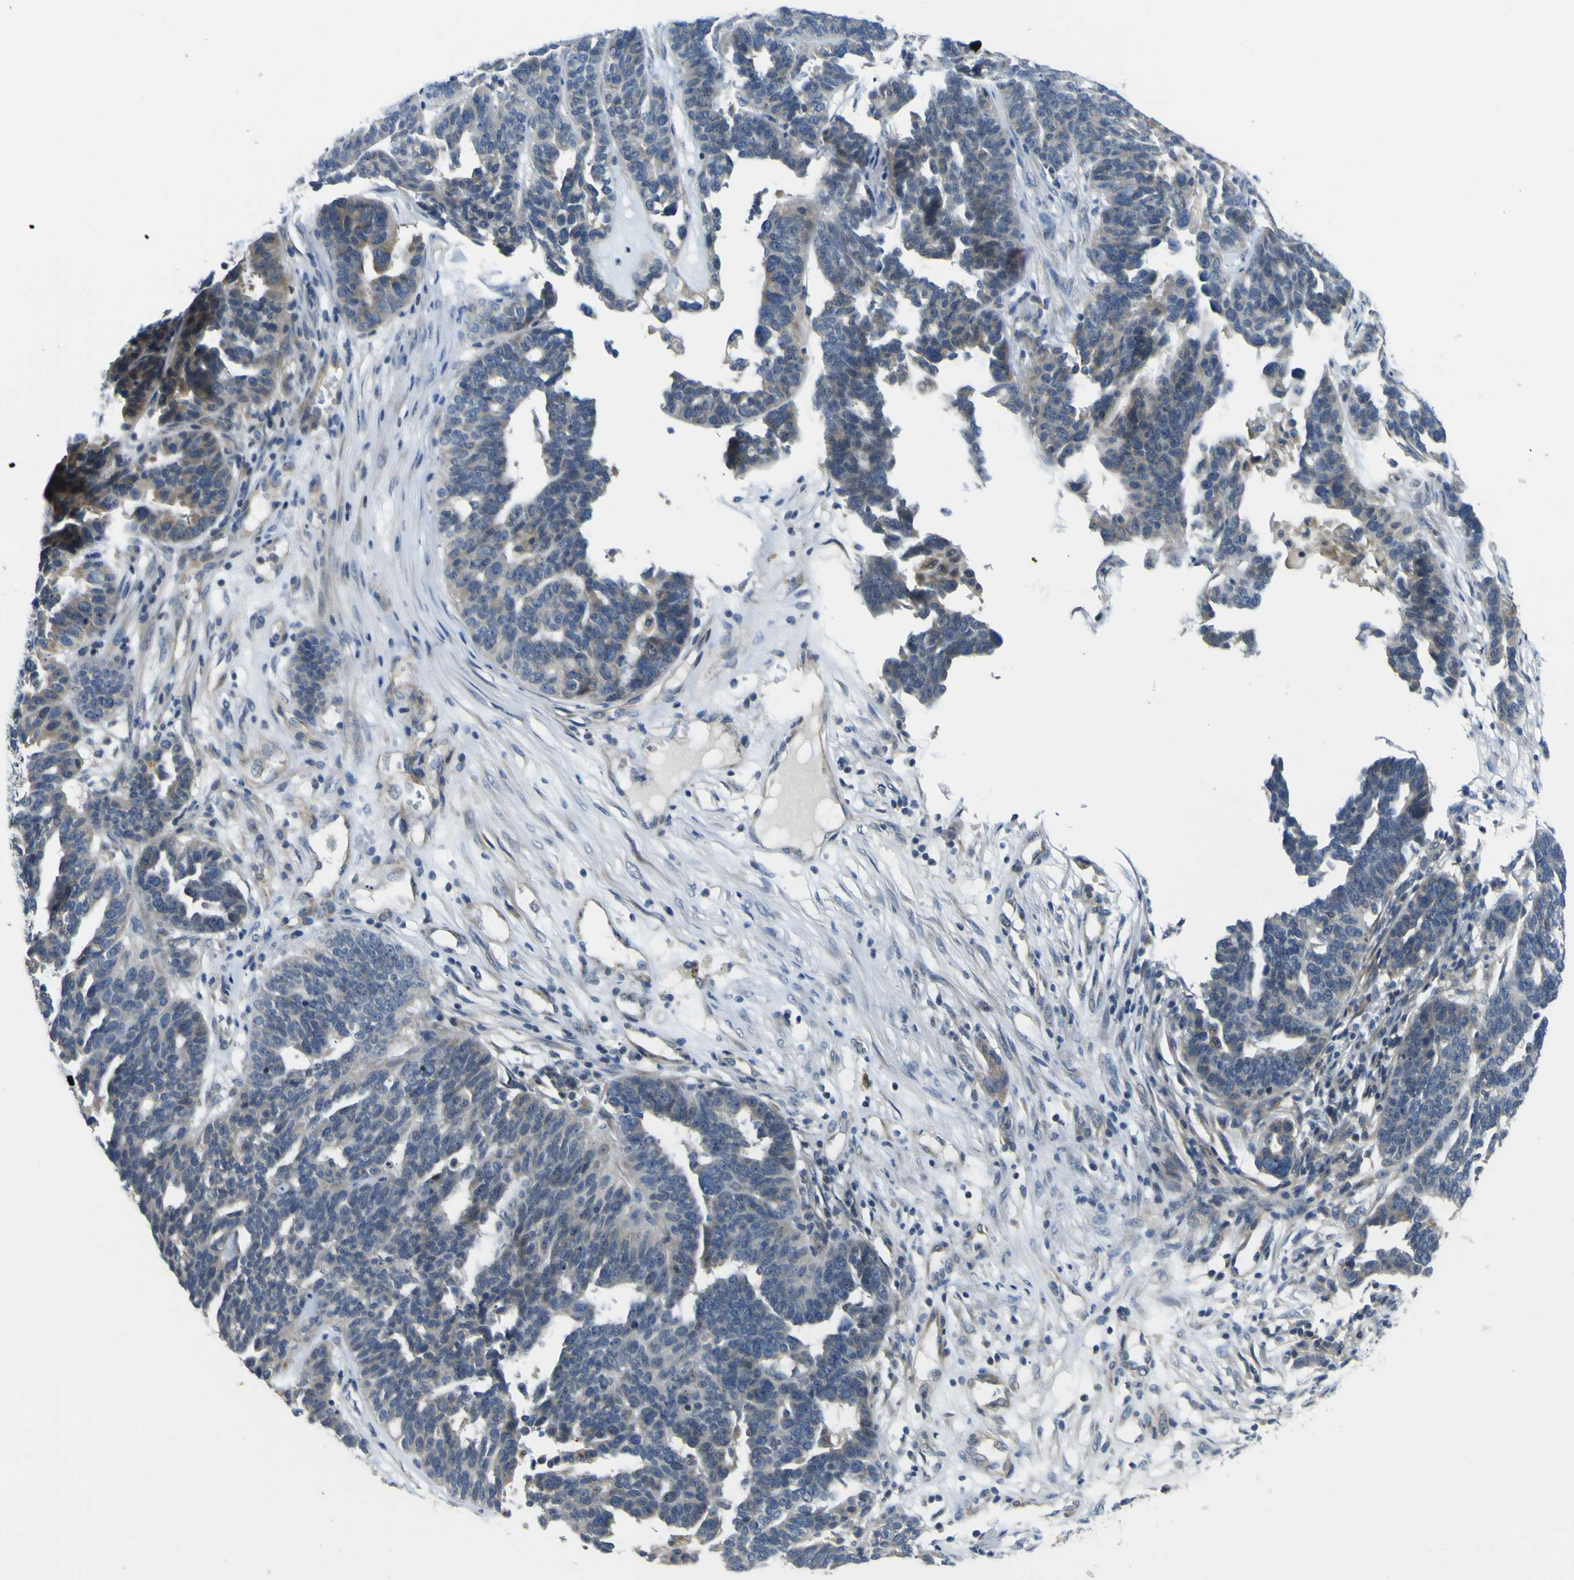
{"staining": {"intensity": "weak", "quantity": "<25%", "location": "cytoplasmic/membranous"}, "tissue": "ovarian cancer", "cell_type": "Tumor cells", "image_type": "cancer", "snomed": [{"axis": "morphology", "description": "Cystadenocarcinoma, serous, NOS"}, {"axis": "topography", "description": "Ovary"}], "caption": "IHC of human ovarian cancer shows no positivity in tumor cells. (DAB (3,3'-diaminobenzidine) immunohistochemistry visualized using brightfield microscopy, high magnification).", "gene": "LDLR", "patient": {"sex": "female", "age": 59}}